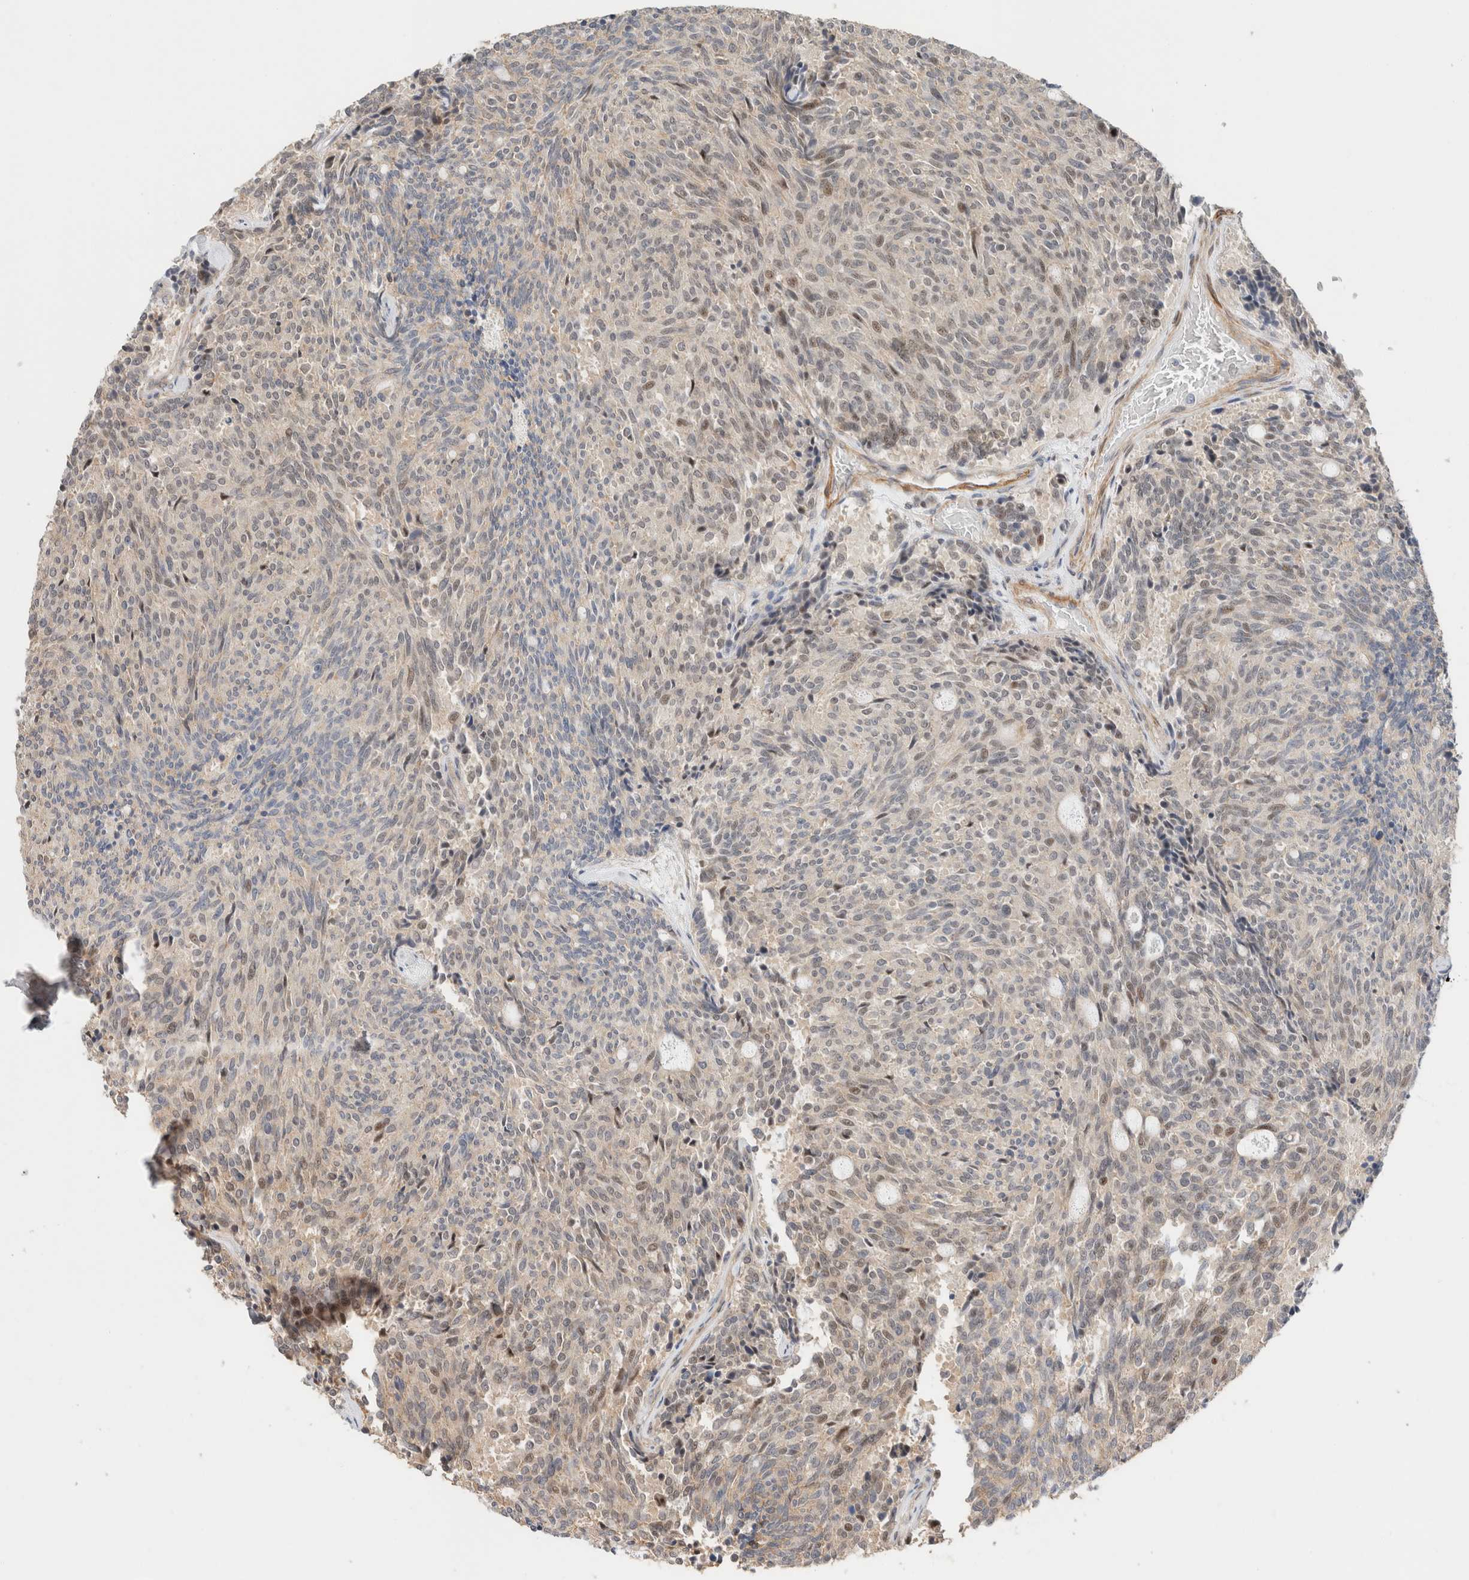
{"staining": {"intensity": "weak", "quantity": "<25%", "location": "nuclear"}, "tissue": "carcinoid", "cell_type": "Tumor cells", "image_type": "cancer", "snomed": [{"axis": "morphology", "description": "Carcinoid, malignant, NOS"}, {"axis": "topography", "description": "Pancreas"}], "caption": "The IHC image has no significant positivity in tumor cells of carcinoid tissue.", "gene": "ID3", "patient": {"sex": "female", "age": 54}}